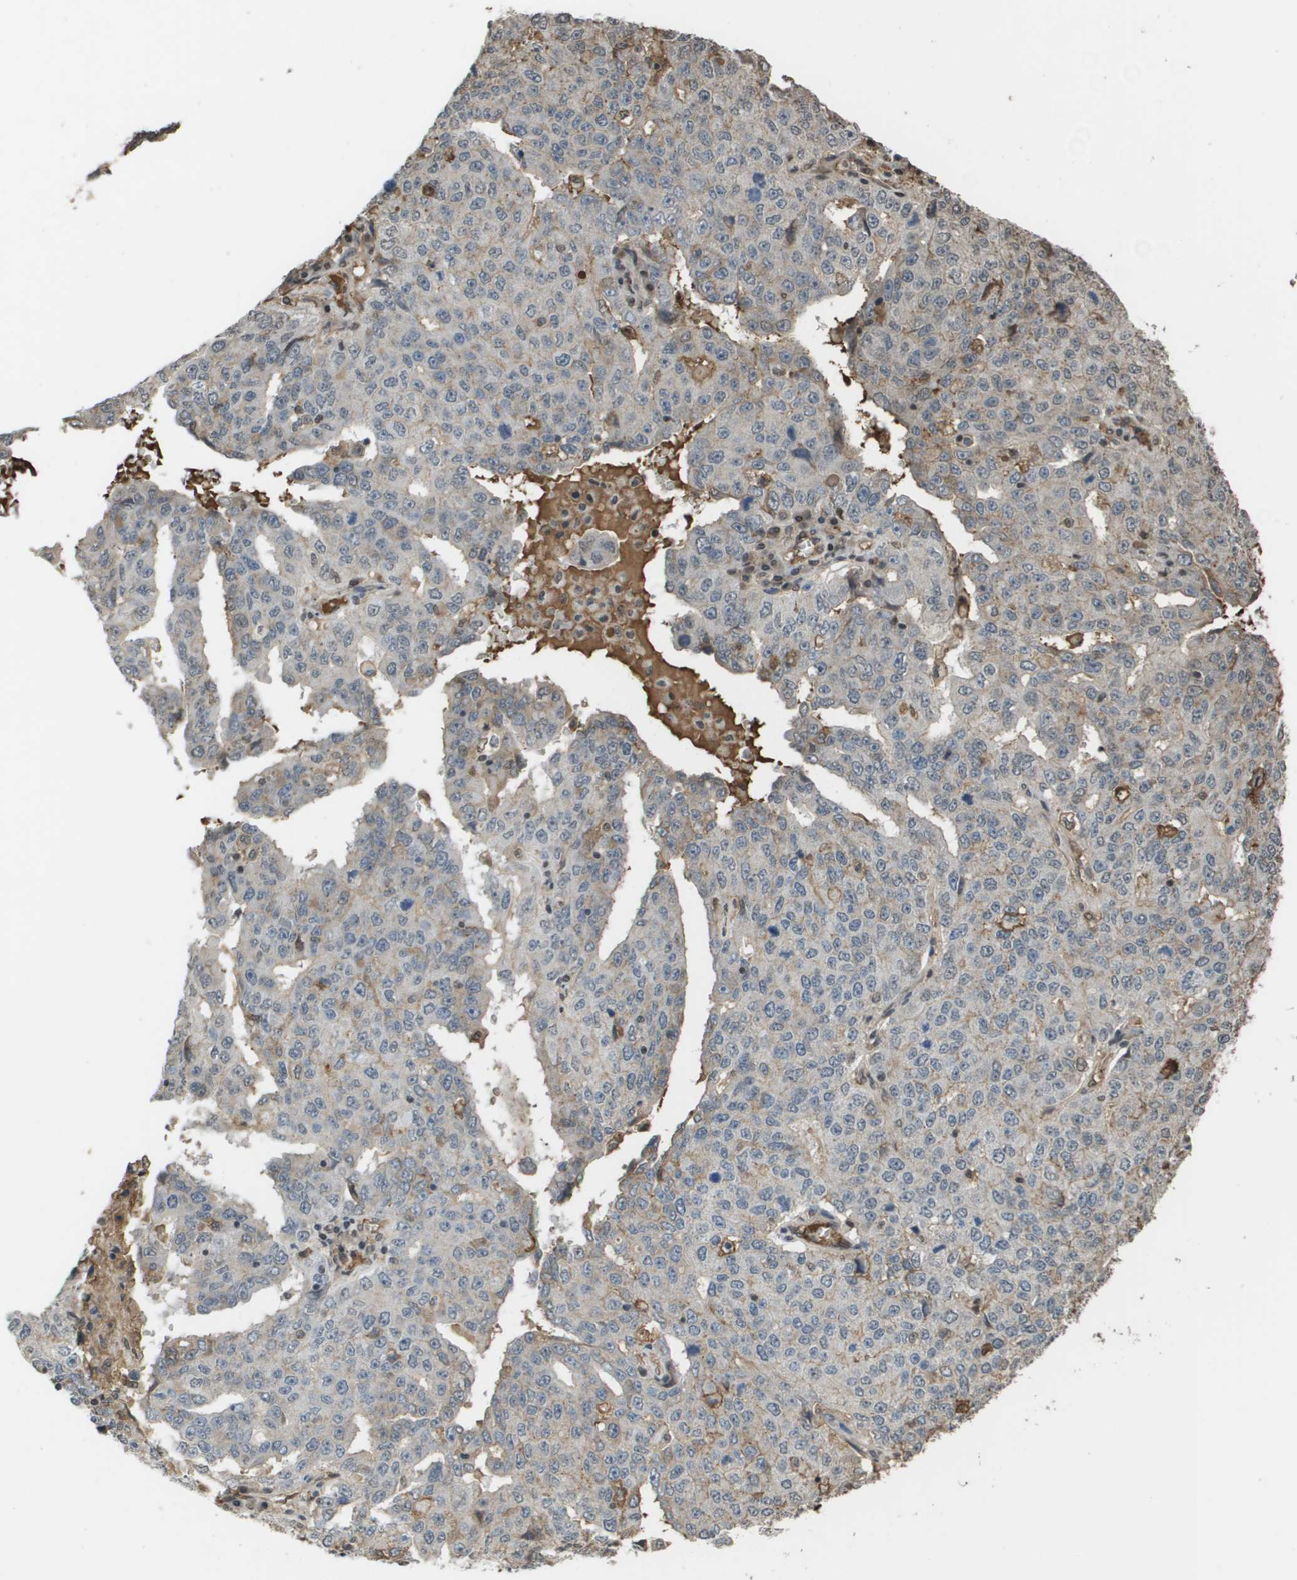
{"staining": {"intensity": "negative", "quantity": "none", "location": "none"}, "tissue": "ovarian cancer", "cell_type": "Tumor cells", "image_type": "cancer", "snomed": [{"axis": "morphology", "description": "Carcinoma, endometroid"}, {"axis": "topography", "description": "Ovary"}], "caption": "Immunohistochemistry photomicrograph of human ovarian endometroid carcinoma stained for a protein (brown), which exhibits no expression in tumor cells. The staining was performed using DAB to visualize the protein expression in brown, while the nuclei were stained in blue with hematoxylin (Magnification: 20x).", "gene": "NDRG2", "patient": {"sex": "female", "age": 62}}